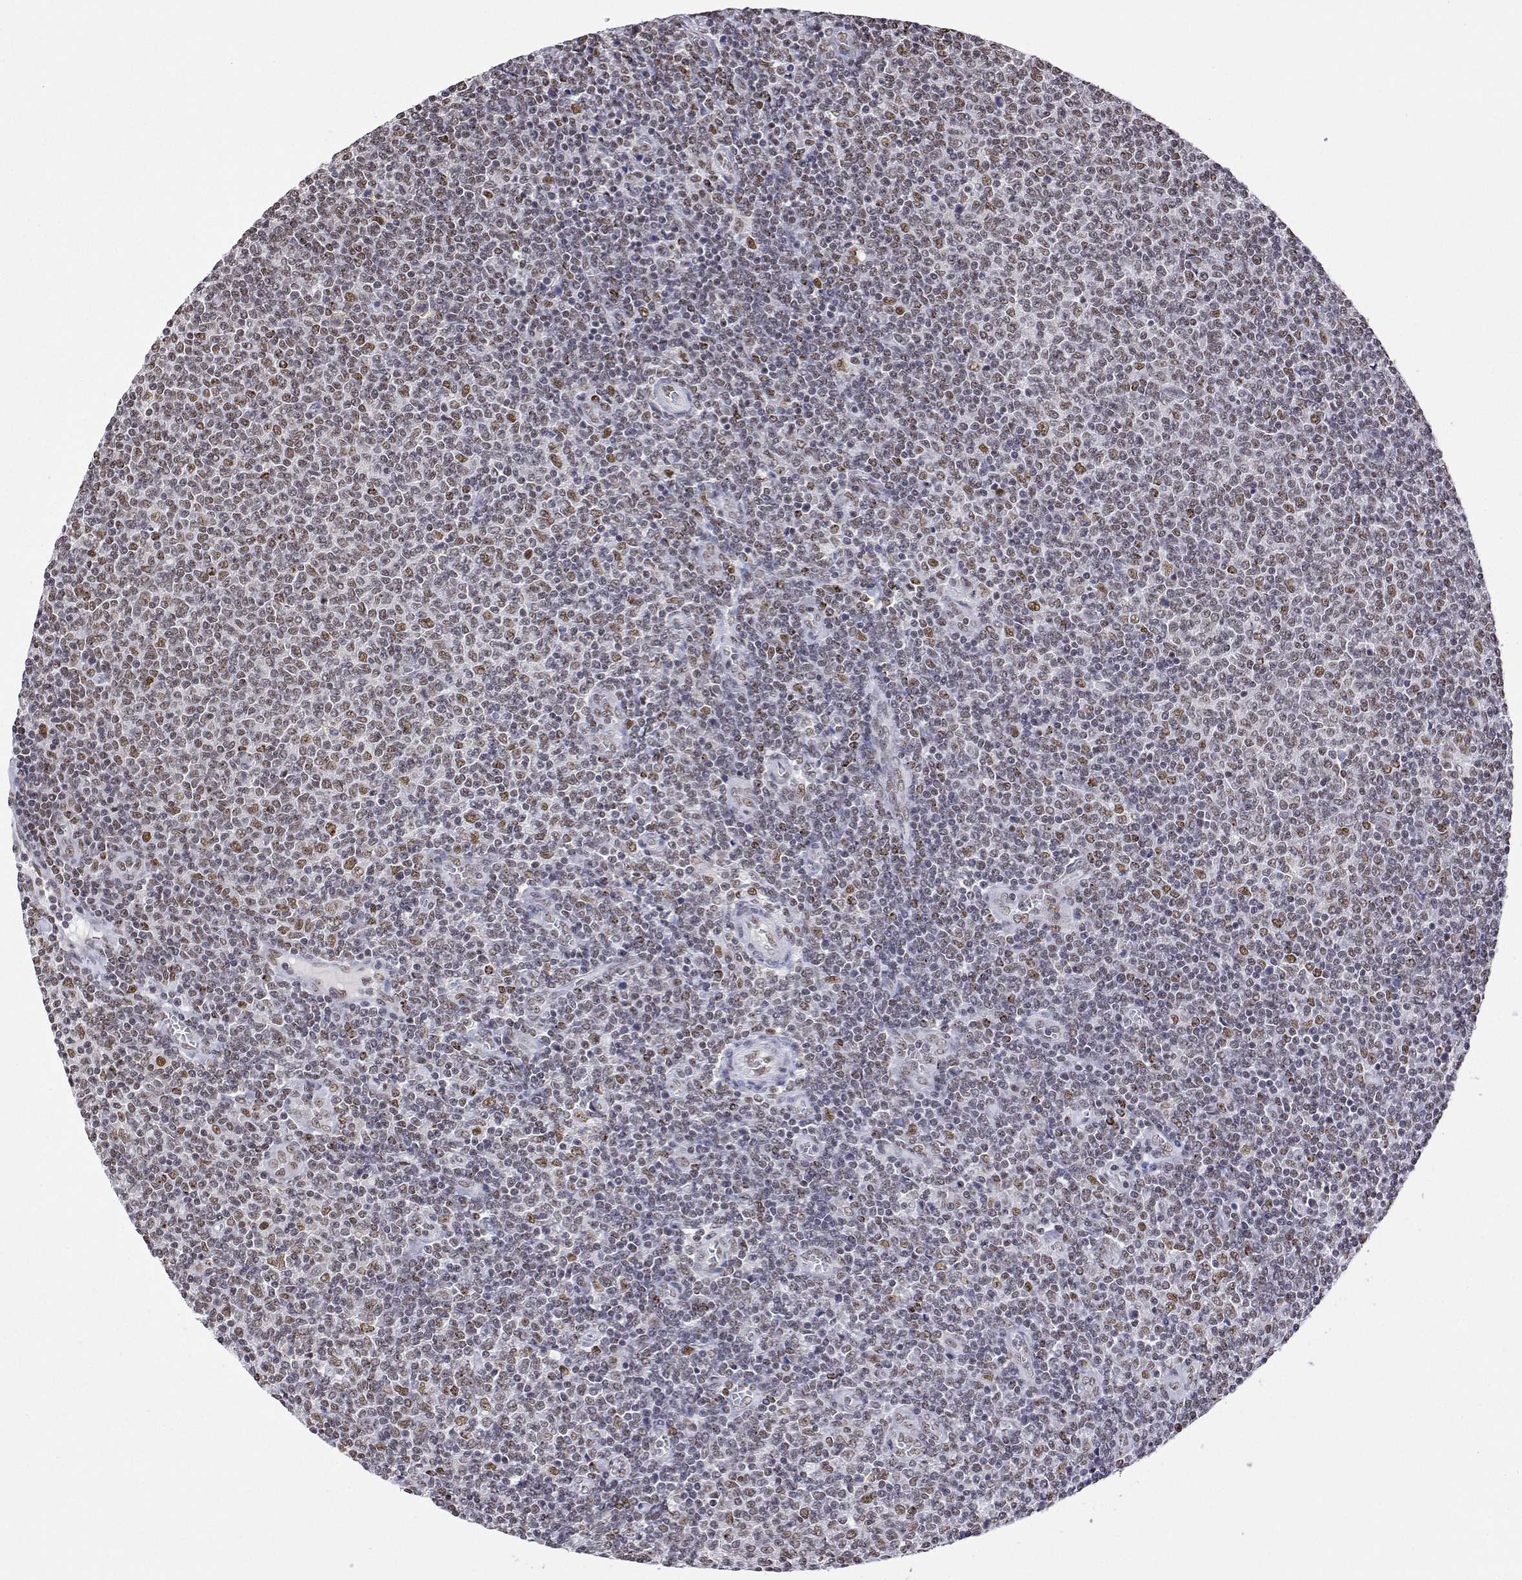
{"staining": {"intensity": "moderate", "quantity": "25%-75%", "location": "nuclear"}, "tissue": "lymphoma", "cell_type": "Tumor cells", "image_type": "cancer", "snomed": [{"axis": "morphology", "description": "Malignant lymphoma, non-Hodgkin's type, Low grade"}, {"axis": "topography", "description": "Lymph node"}], "caption": "Brown immunohistochemical staining in human low-grade malignant lymphoma, non-Hodgkin's type demonstrates moderate nuclear staining in about 25%-75% of tumor cells.", "gene": "ADAR", "patient": {"sex": "male", "age": 52}}